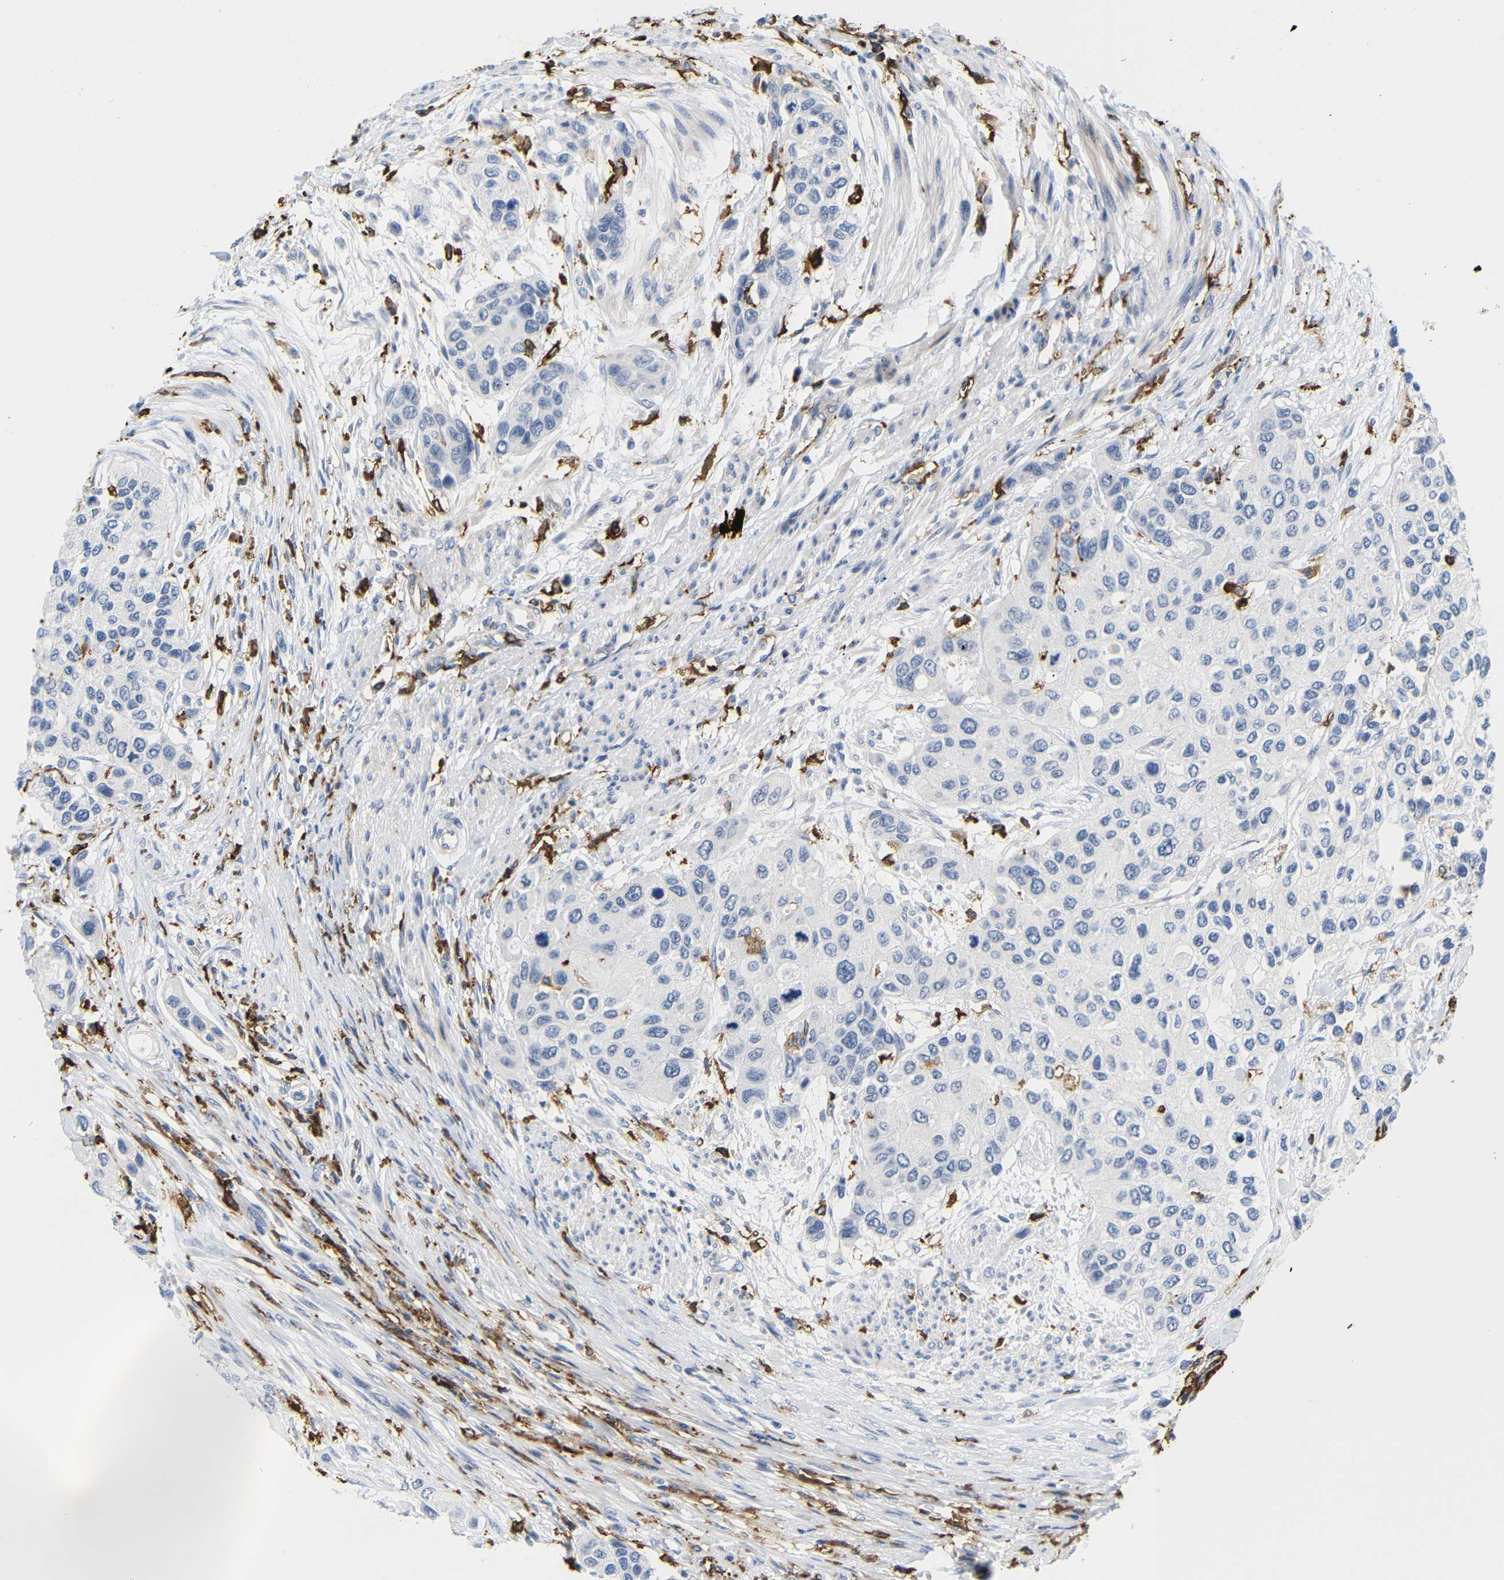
{"staining": {"intensity": "negative", "quantity": "none", "location": "none"}, "tissue": "urothelial cancer", "cell_type": "Tumor cells", "image_type": "cancer", "snomed": [{"axis": "morphology", "description": "Urothelial carcinoma, High grade"}, {"axis": "topography", "description": "Urinary bladder"}], "caption": "Tumor cells show no significant positivity in urothelial carcinoma (high-grade).", "gene": "HLA-DQB1", "patient": {"sex": "female", "age": 56}}